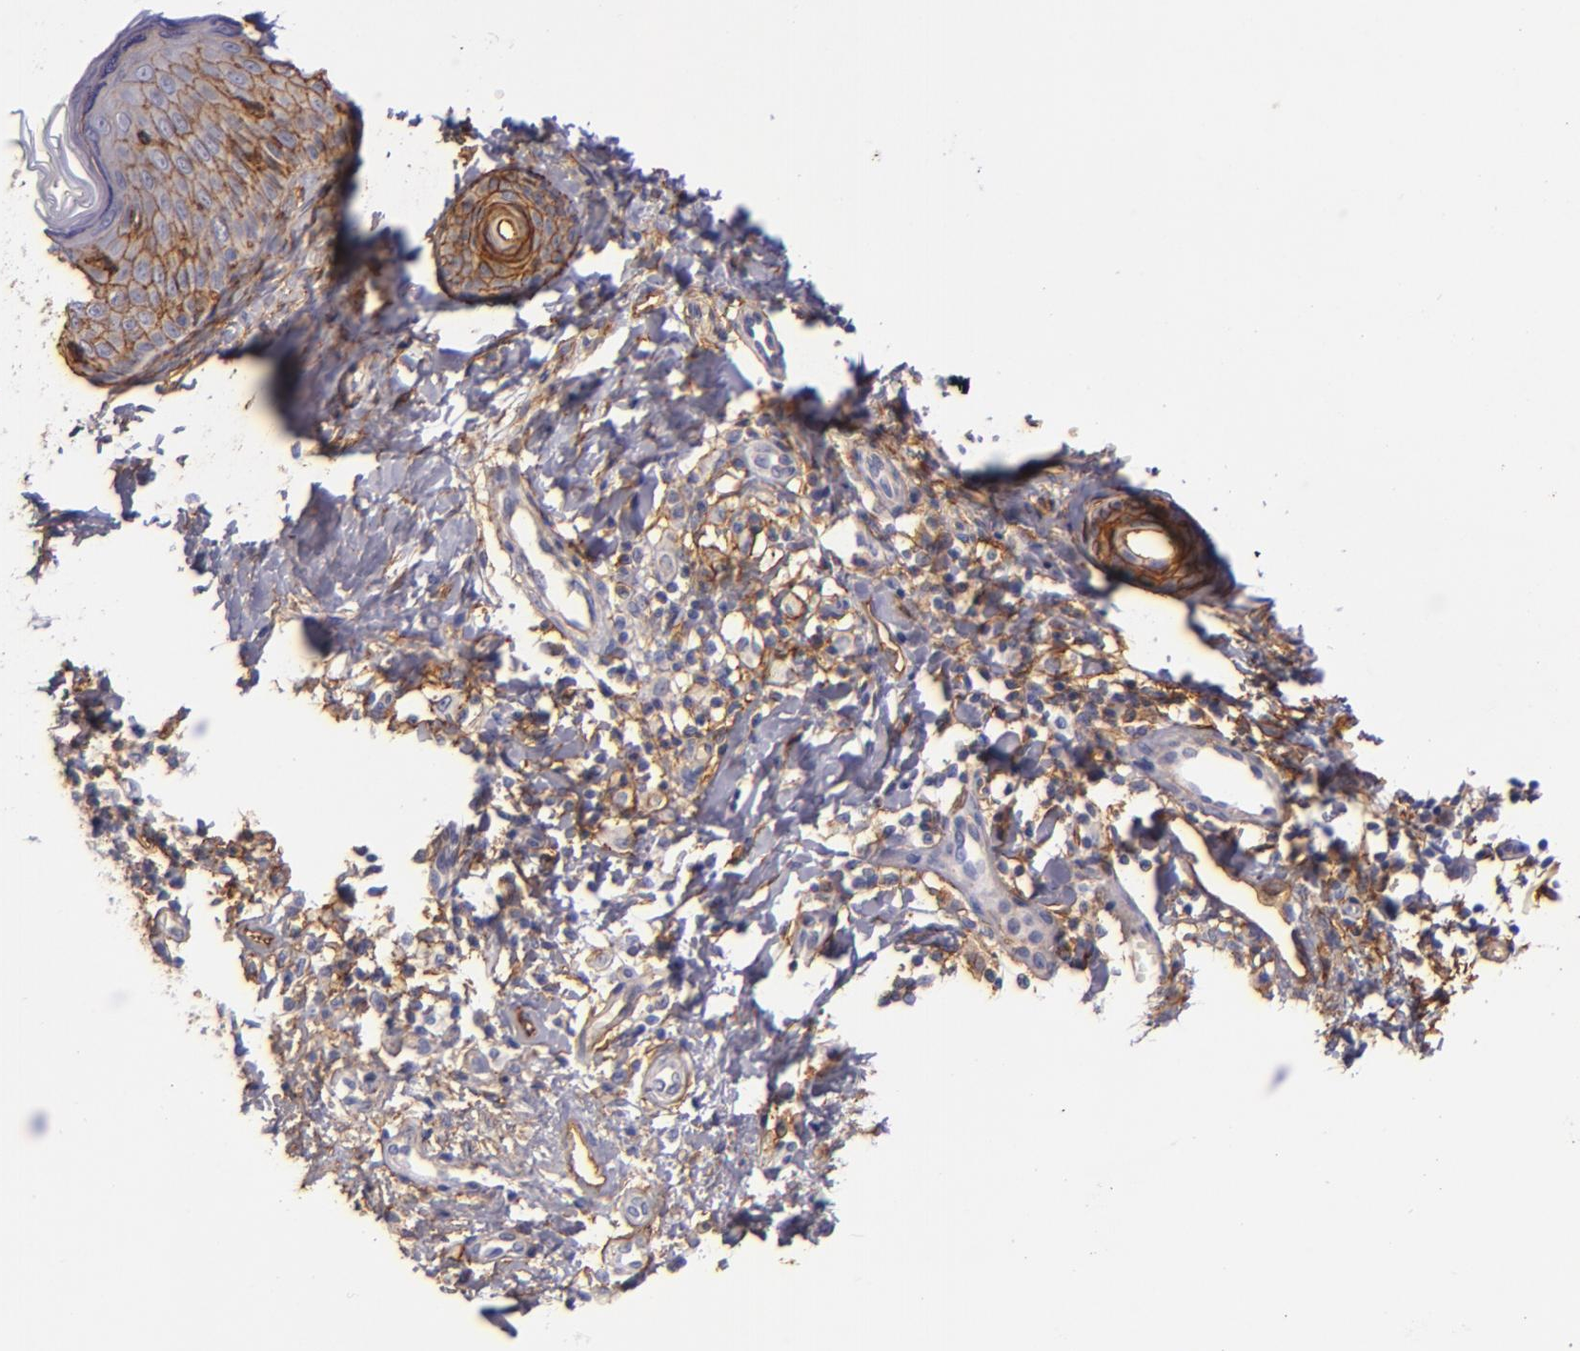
{"staining": {"intensity": "weak", "quantity": "25%-75%", "location": "cytoplasmic/membranous"}, "tissue": "melanoma", "cell_type": "Tumor cells", "image_type": "cancer", "snomed": [{"axis": "morphology", "description": "Malignant melanoma, NOS"}, {"axis": "topography", "description": "Skin"}], "caption": "Weak cytoplasmic/membranous protein expression is seen in approximately 25%-75% of tumor cells in melanoma. Immunohistochemistry (ihc) stains the protein in brown and the nuclei are stained blue.", "gene": "CD9", "patient": {"sex": "male", "age": 23}}